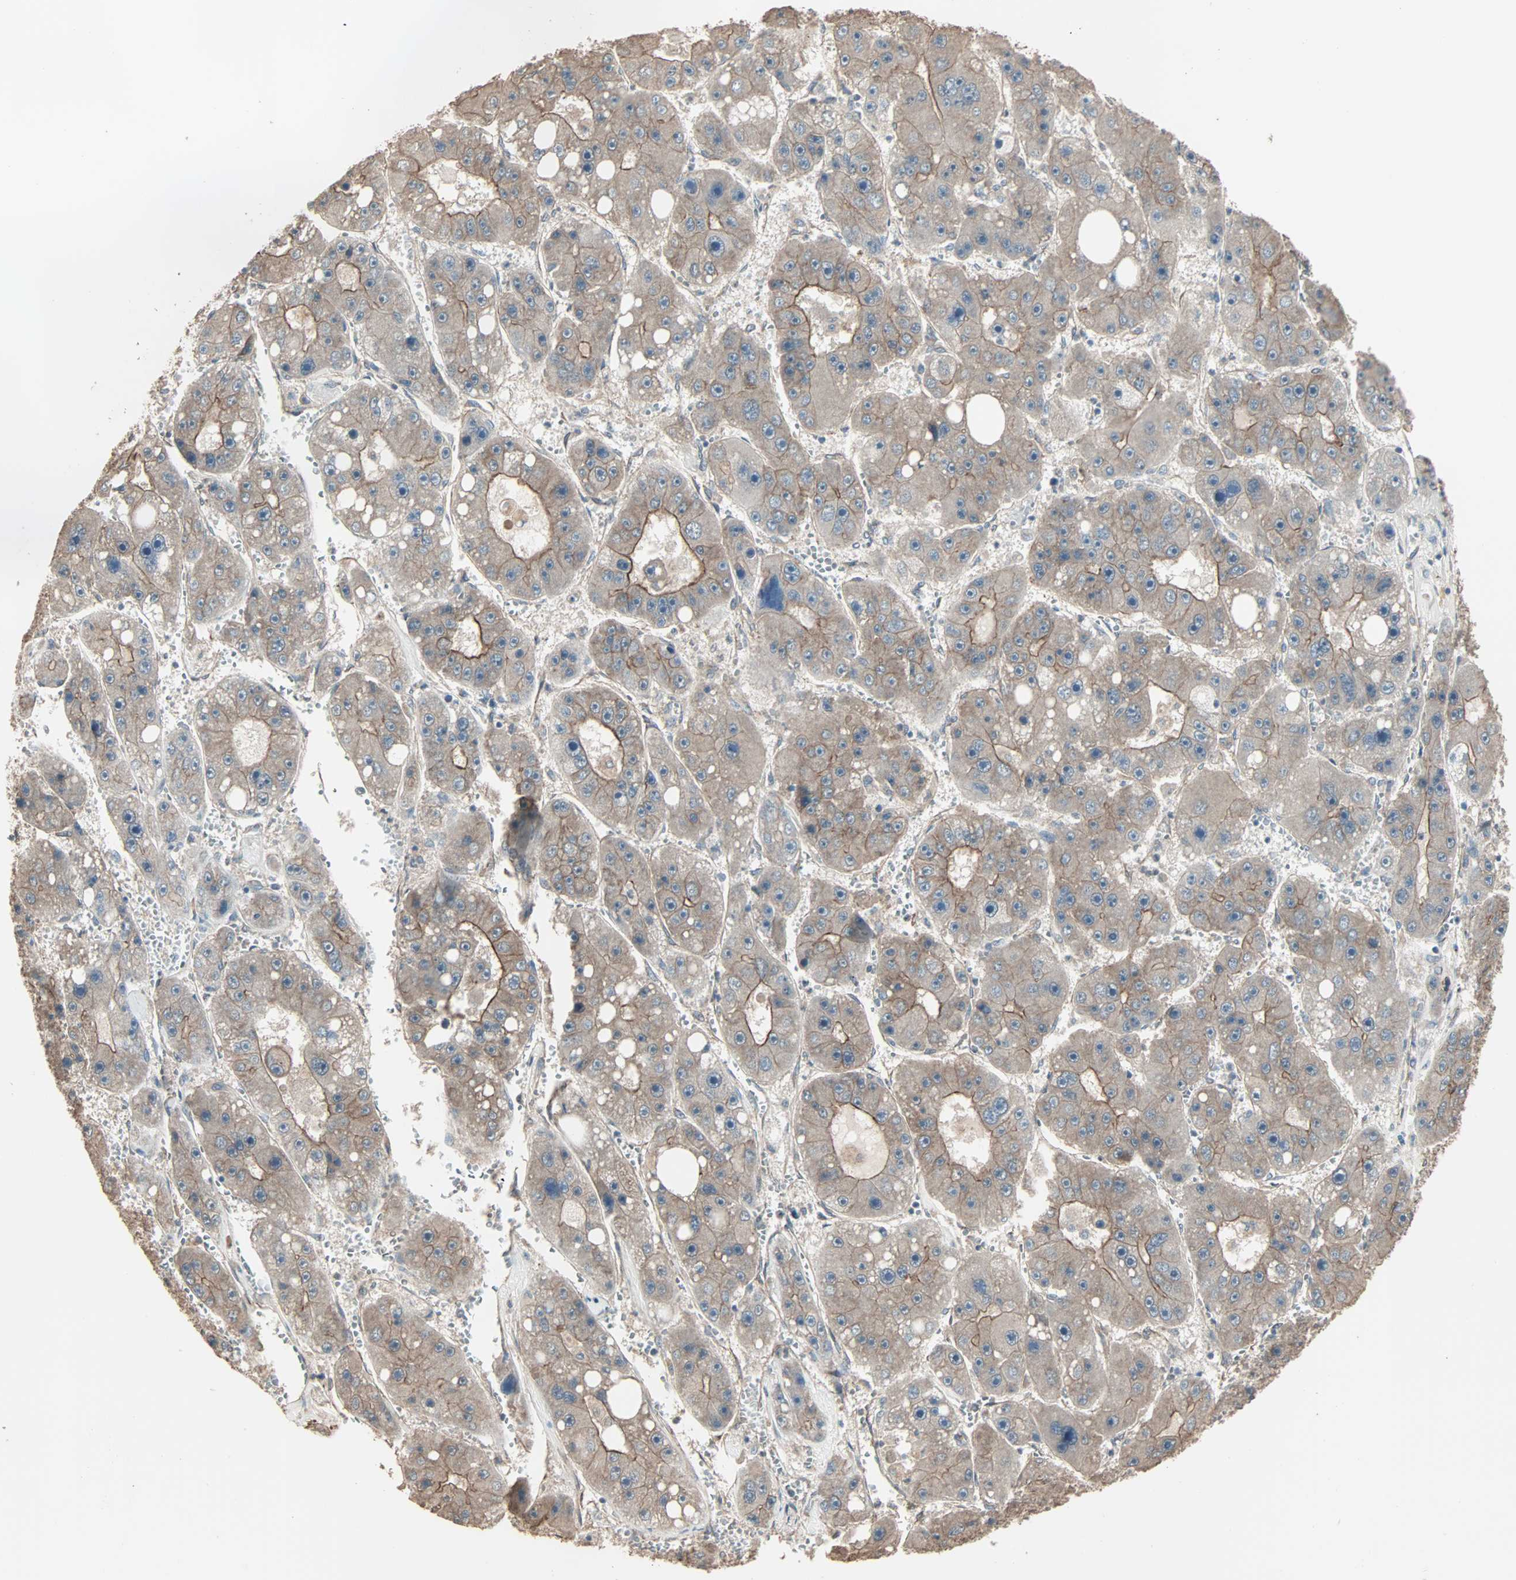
{"staining": {"intensity": "weak", "quantity": ">75%", "location": "cytoplasmic/membranous"}, "tissue": "liver cancer", "cell_type": "Tumor cells", "image_type": "cancer", "snomed": [{"axis": "morphology", "description": "Carcinoma, Hepatocellular, NOS"}, {"axis": "topography", "description": "Liver"}], "caption": "Immunohistochemistry (IHC) (DAB (3,3'-diaminobenzidine)) staining of liver cancer (hepatocellular carcinoma) shows weak cytoplasmic/membranous protein expression in approximately >75% of tumor cells.", "gene": "GALNT3", "patient": {"sex": "female", "age": 61}}